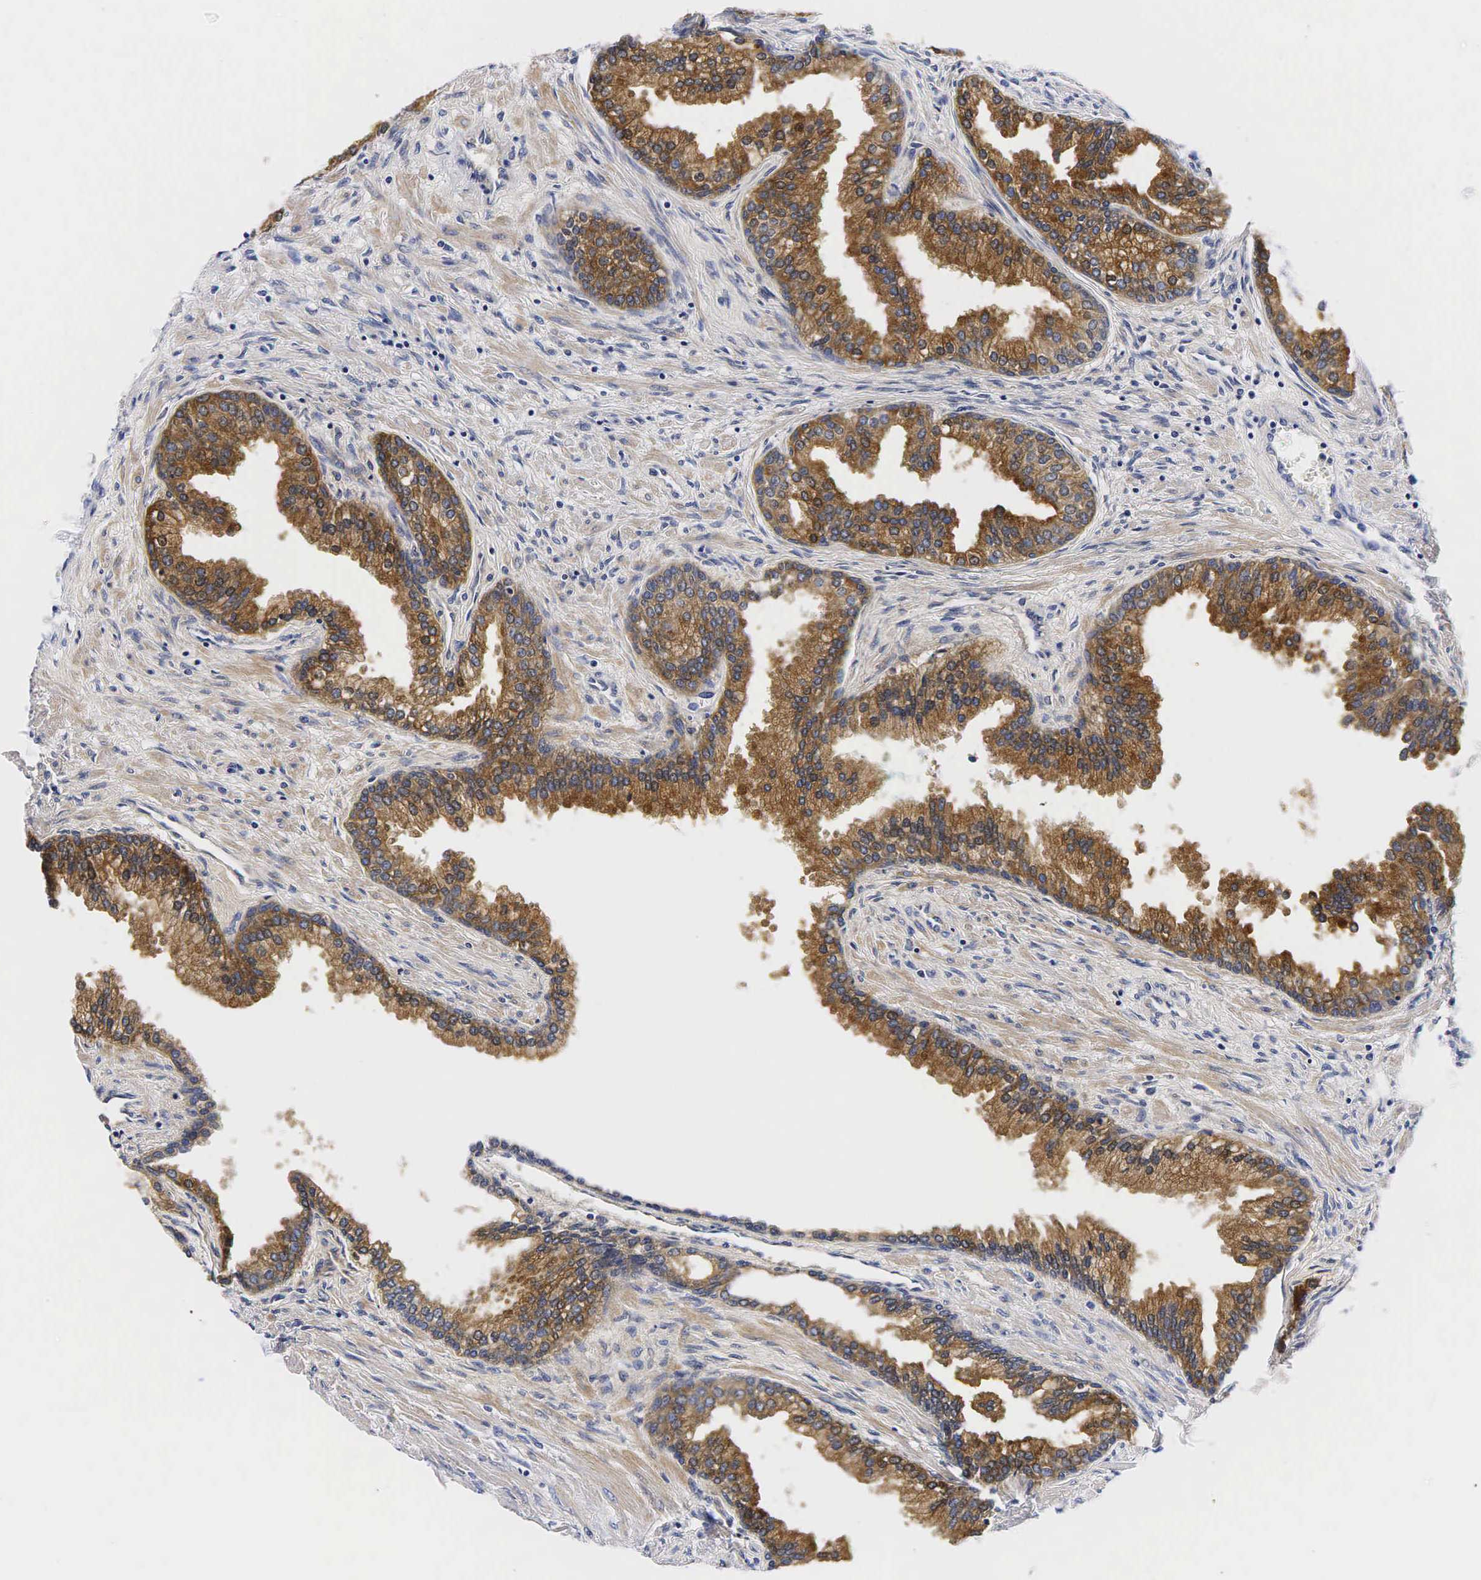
{"staining": {"intensity": "moderate", "quantity": ">75%", "location": "cytoplasmic/membranous"}, "tissue": "prostate", "cell_type": "Glandular cells", "image_type": "normal", "snomed": [{"axis": "morphology", "description": "Normal tissue, NOS"}, {"axis": "topography", "description": "Prostate"}], "caption": "Immunohistochemistry (IHC) (DAB (3,3'-diaminobenzidine)) staining of normal prostate shows moderate cytoplasmic/membranous protein staining in about >75% of glandular cells.", "gene": "KLK3", "patient": {"sex": "male", "age": 68}}